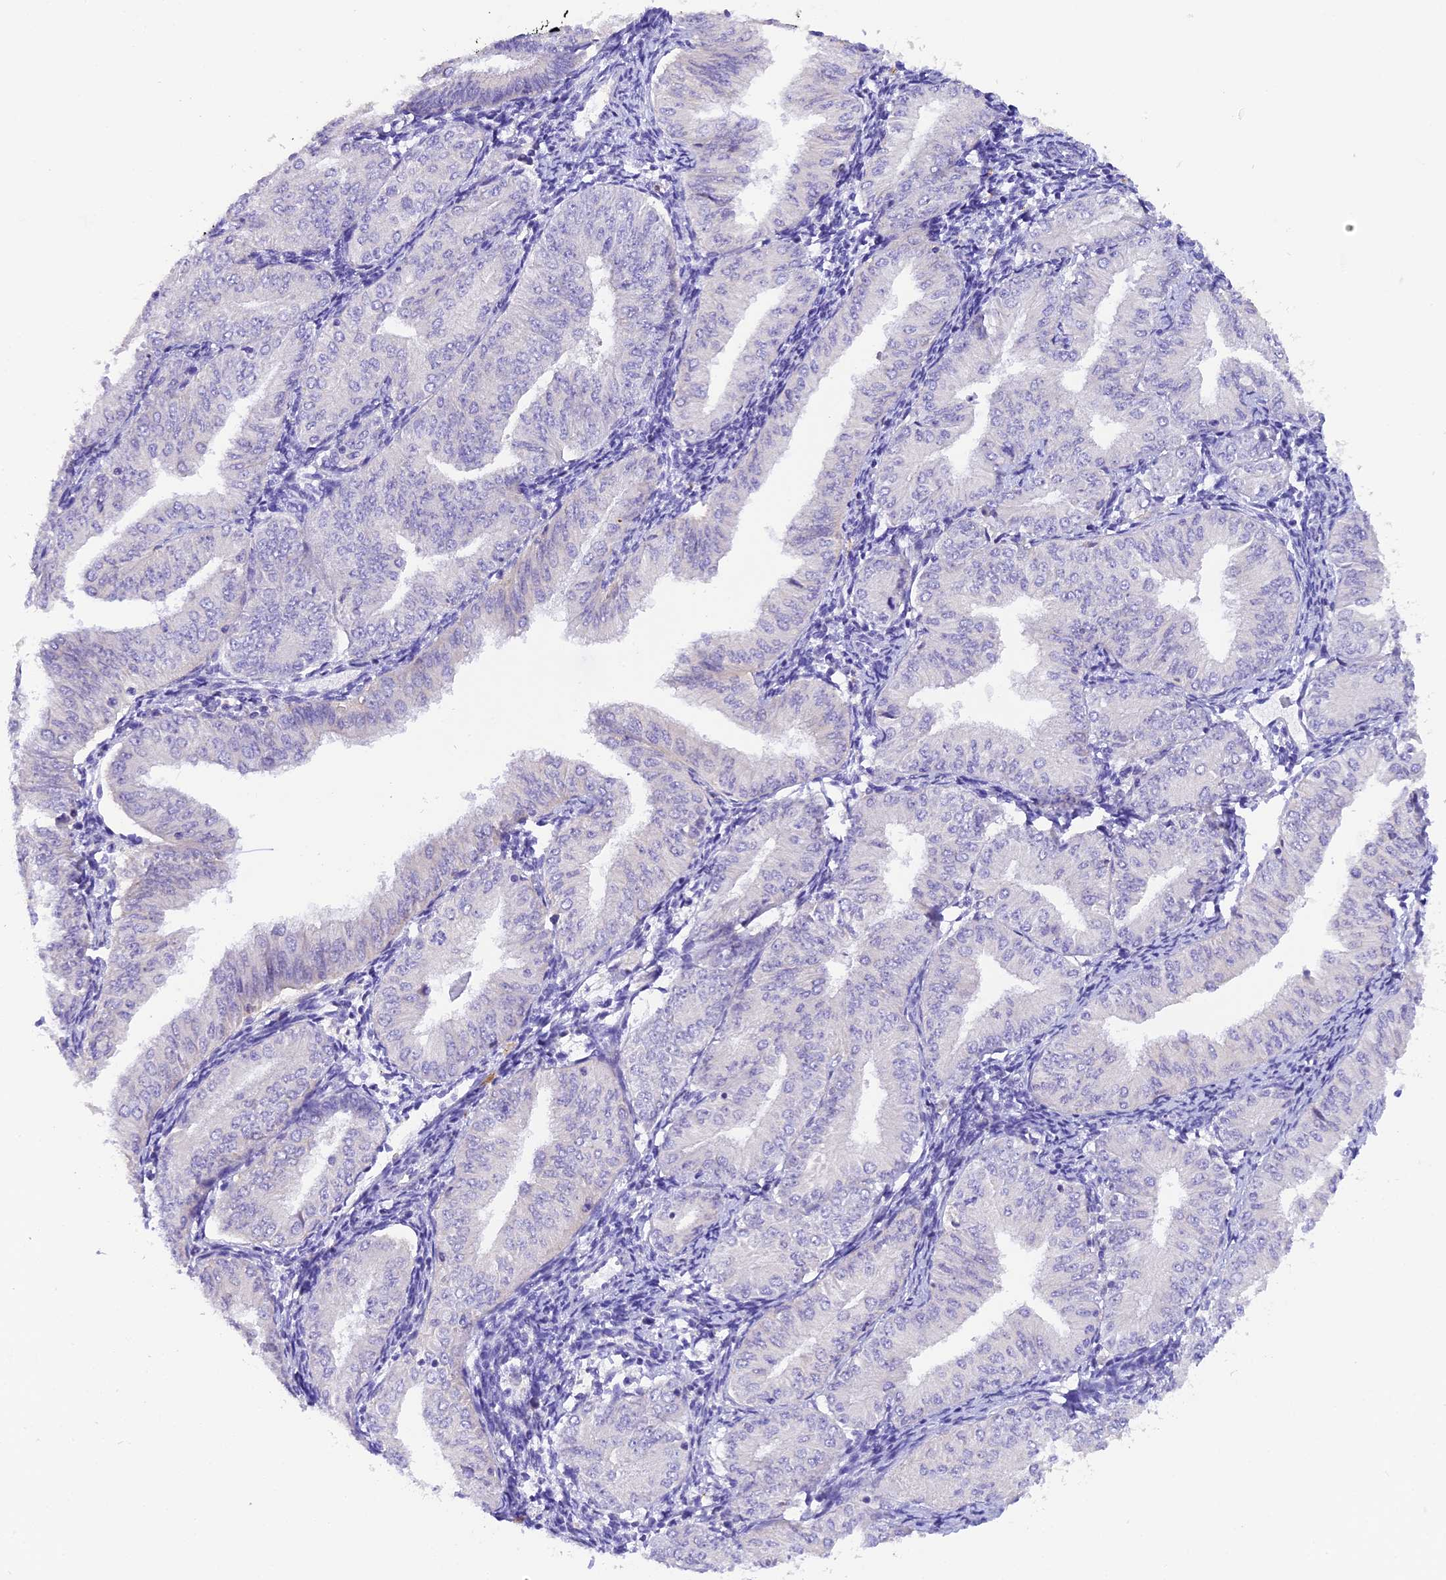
{"staining": {"intensity": "negative", "quantity": "none", "location": "none"}, "tissue": "endometrial cancer", "cell_type": "Tumor cells", "image_type": "cancer", "snomed": [{"axis": "morphology", "description": "Normal tissue, NOS"}, {"axis": "morphology", "description": "Adenocarcinoma, NOS"}, {"axis": "topography", "description": "Endometrium"}], "caption": "Immunohistochemistry of endometrial adenocarcinoma demonstrates no staining in tumor cells.", "gene": "COL6A5", "patient": {"sex": "female", "age": 53}}